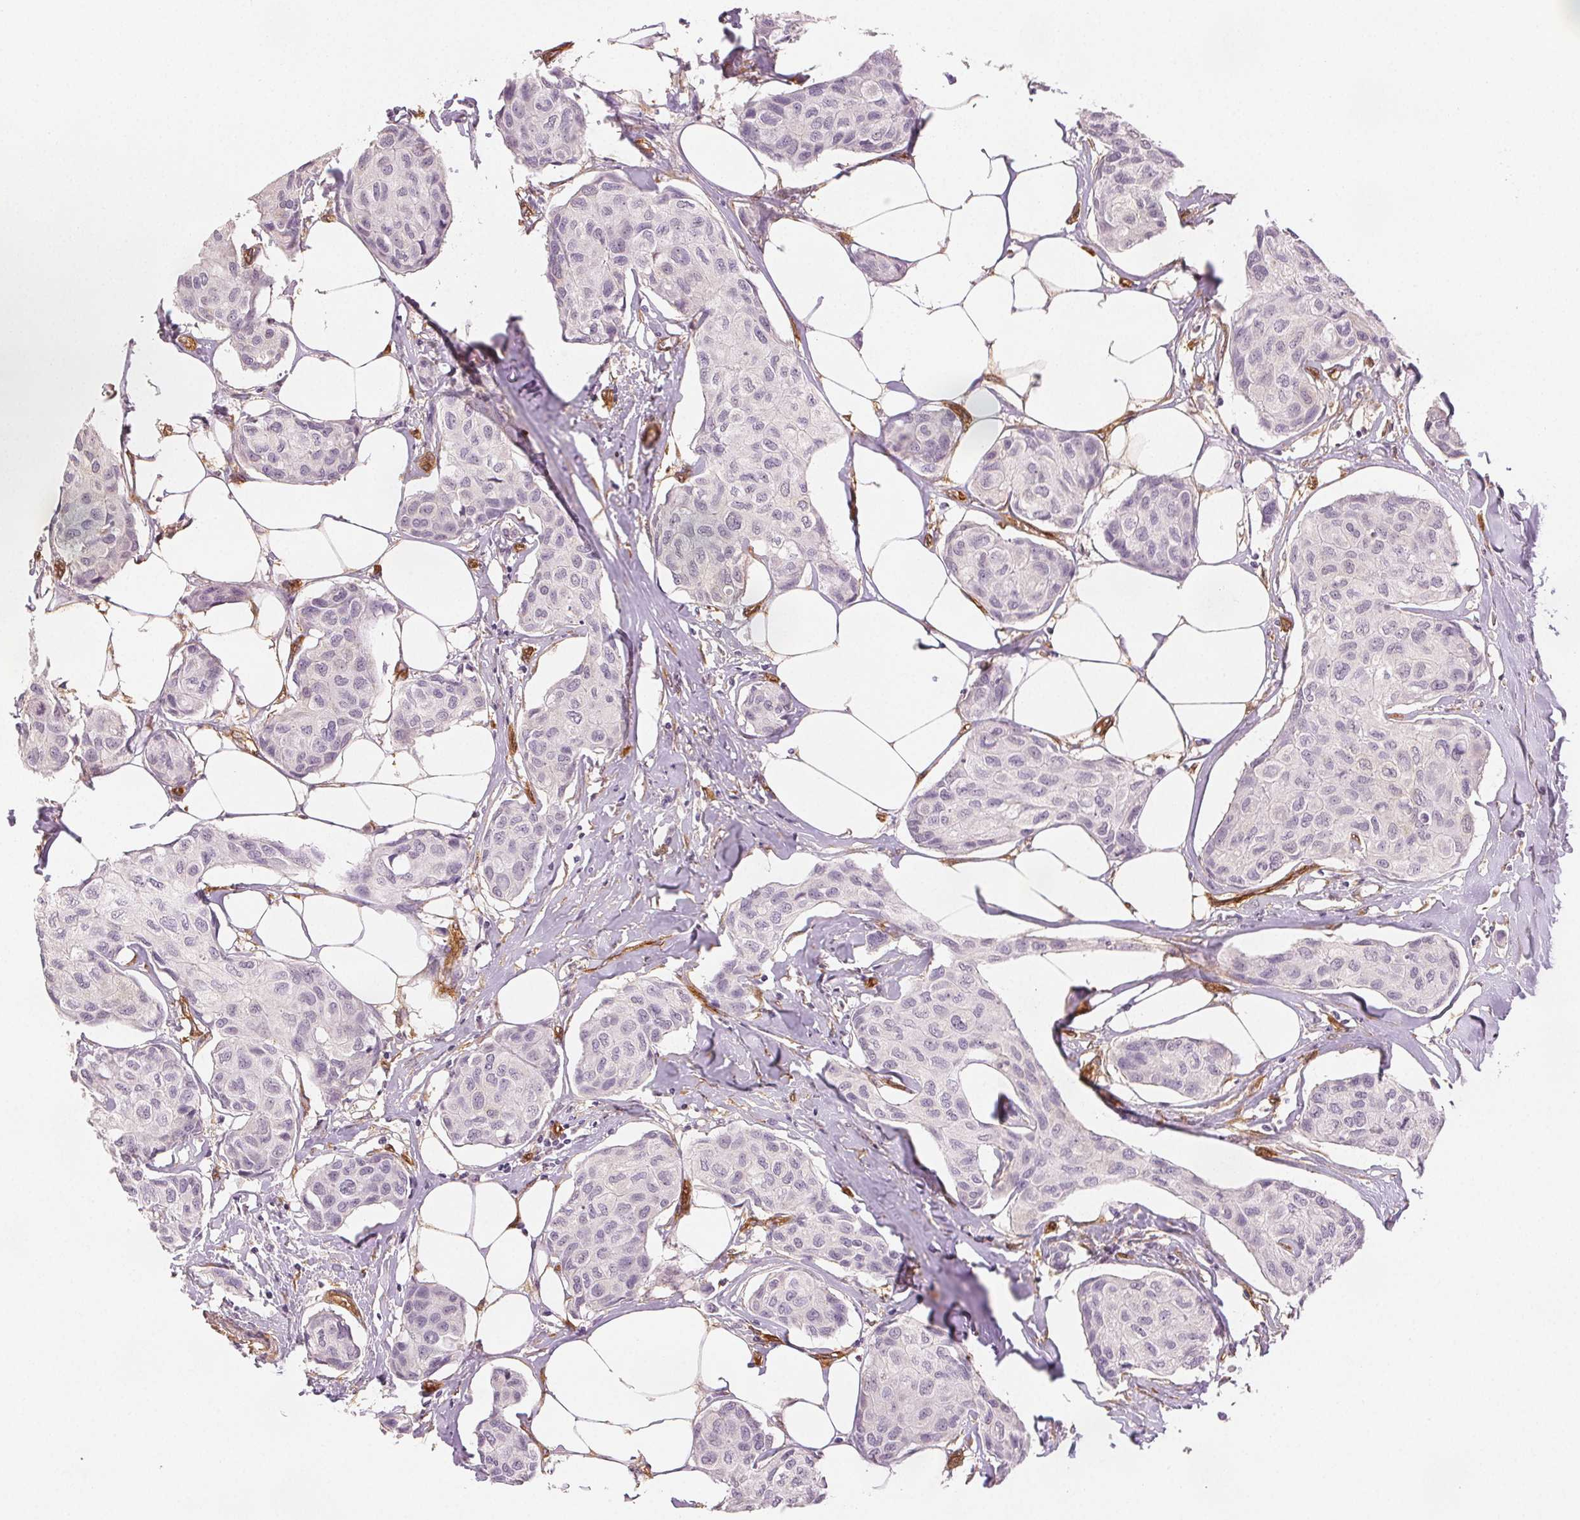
{"staining": {"intensity": "negative", "quantity": "none", "location": "none"}, "tissue": "breast cancer", "cell_type": "Tumor cells", "image_type": "cancer", "snomed": [{"axis": "morphology", "description": "Duct carcinoma"}, {"axis": "topography", "description": "Breast"}], "caption": "Human breast cancer (invasive ductal carcinoma) stained for a protein using IHC shows no expression in tumor cells.", "gene": "DIAPH2", "patient": {"sex": "female", "age": 80}}